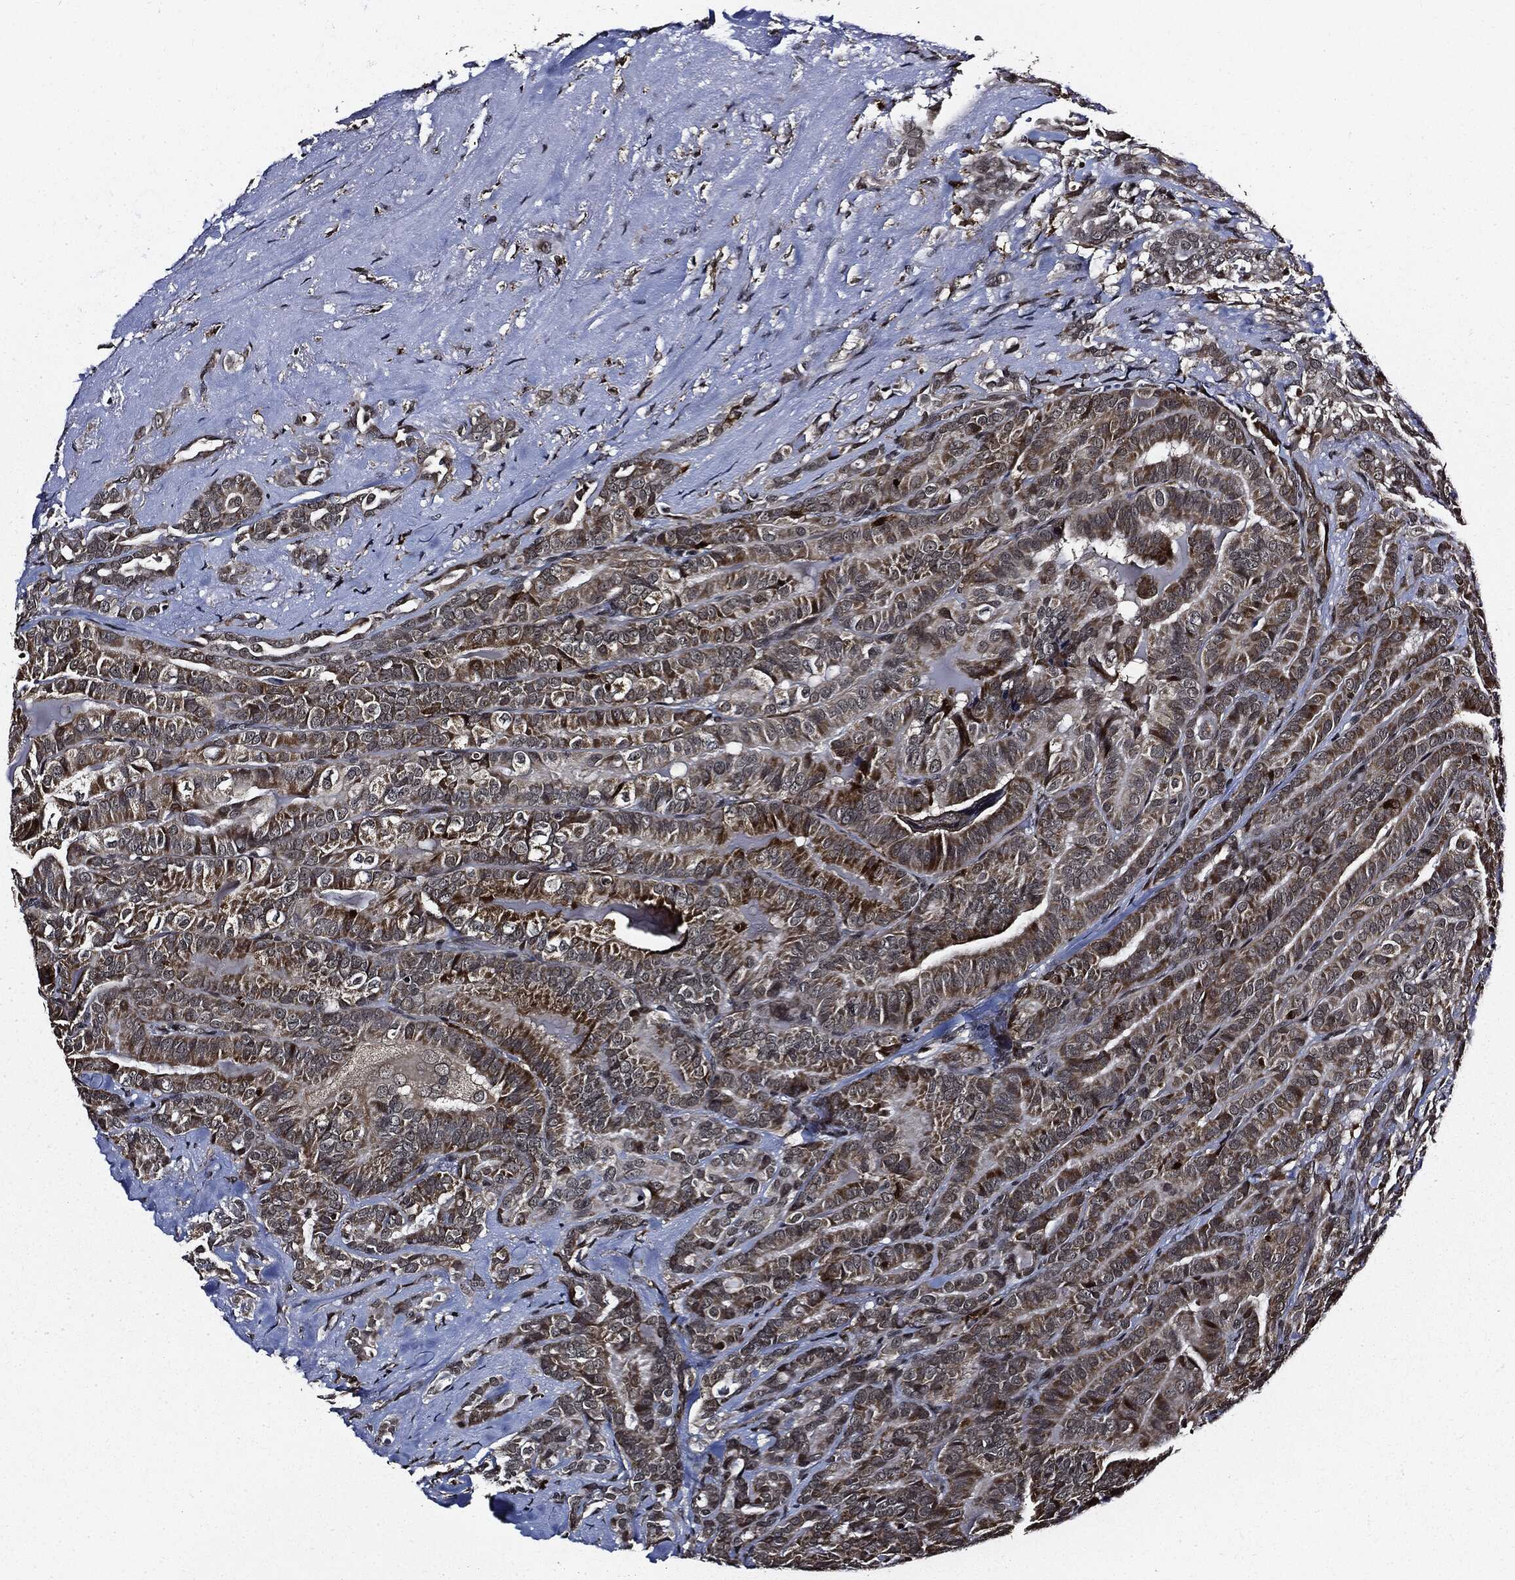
{"staining": {"intensity": "moderate", "quantity": "25%-75%", "location": "cytoplasmic/membranous"}, "tissue": "thyroid cancer", "cell_type": "Tumor cells", "image_type": "cancer", "snomed": [{"axis": "morphology", "description": "Papillary adenocarcinoma, NOS"}, {"axis": "topography", "description": "Thyroid gland"}], "caption": "Papillary adenocarcinoma (thyroid) stained for a protein shows moderate cytoplasmic/membranous positivity in tumor cells.", "gene": "SUGT1", "patient": {"sex": "male", "age": 61}}